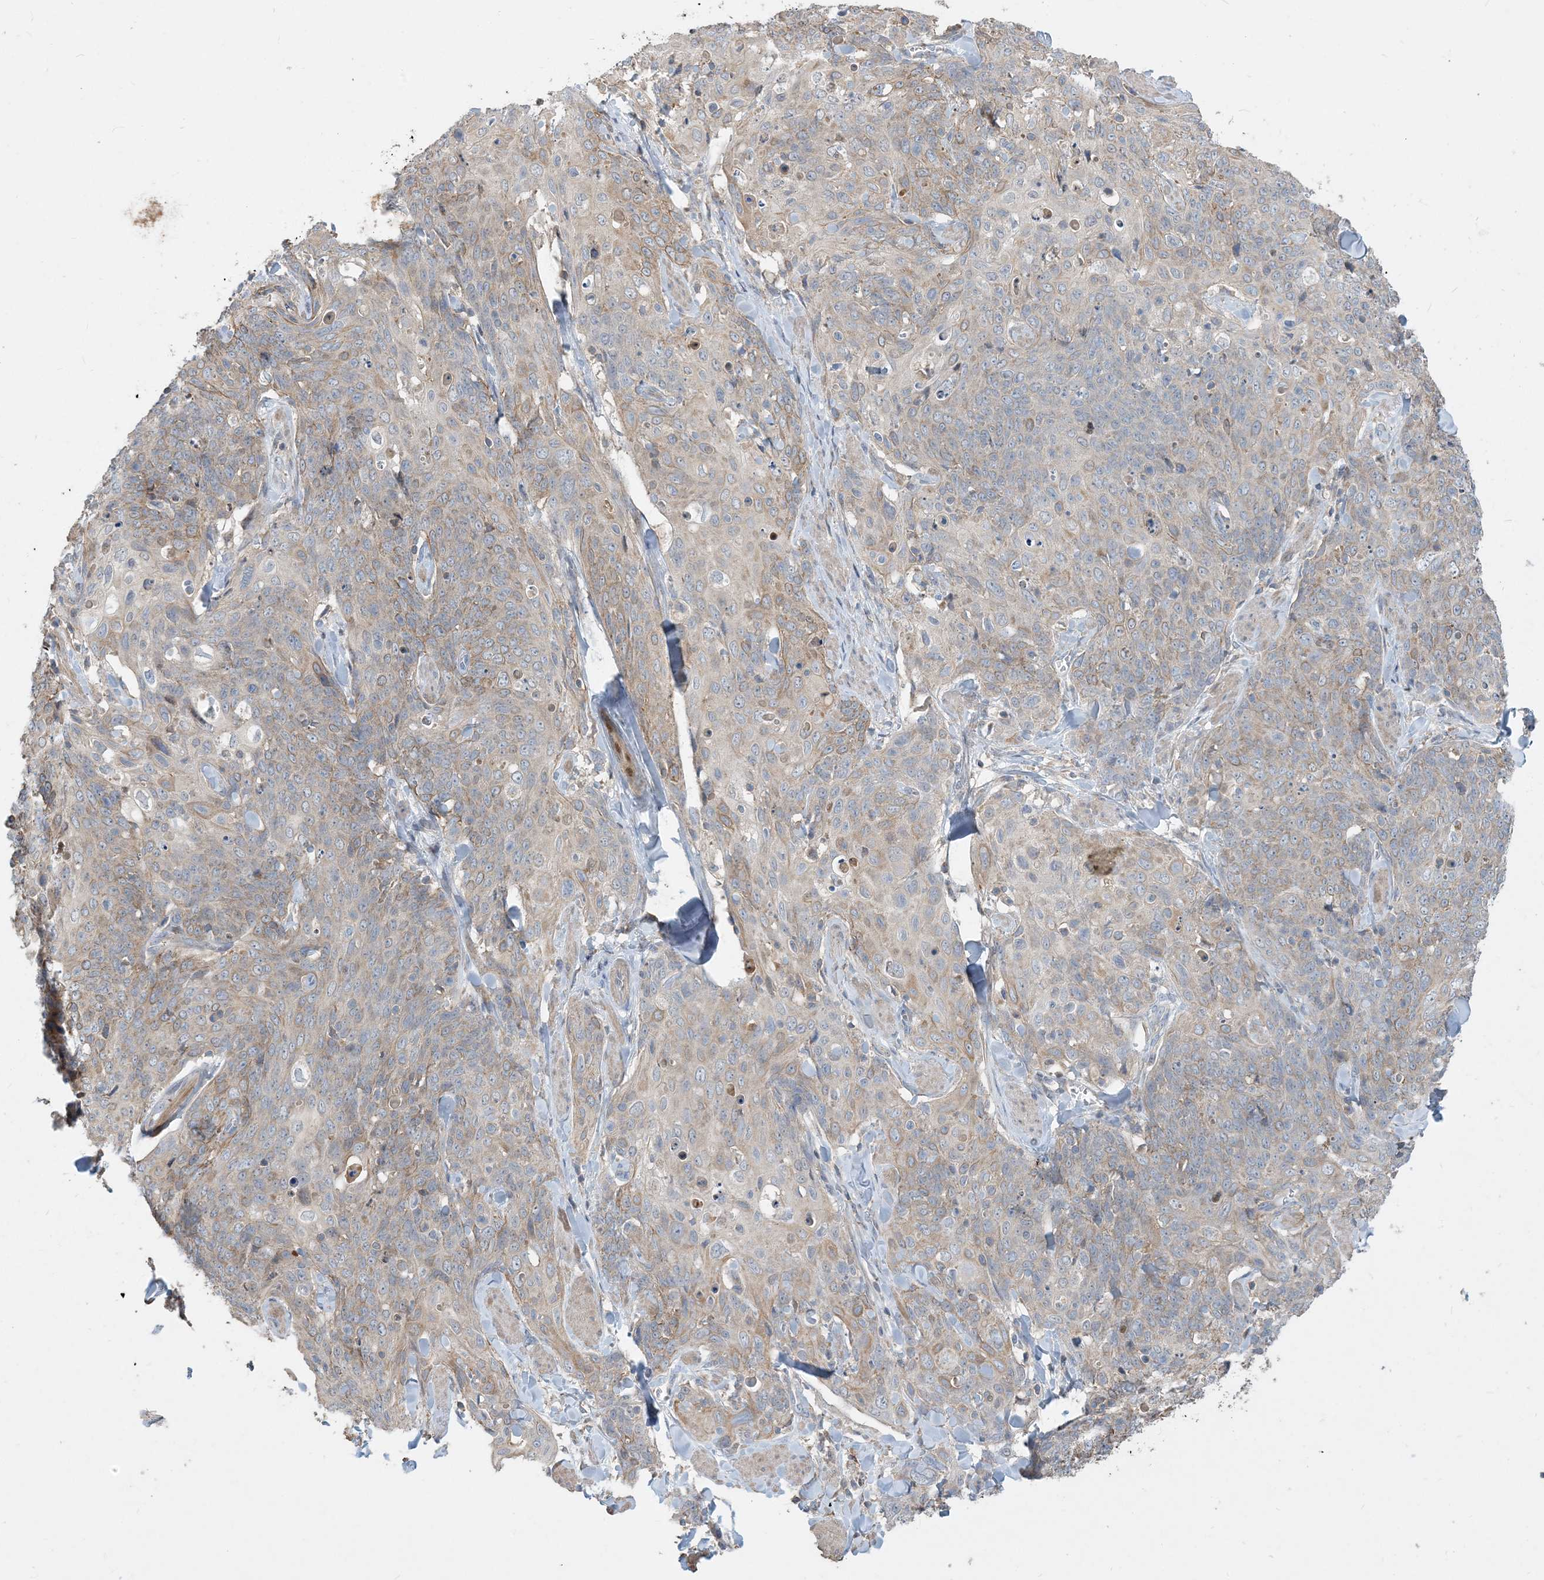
{"staining": {"intensity": "weak", "quantity": "25%-75%", "location": "cytoplasmic/membranous"}, "tissue": "skin cancer", "cell_type": "Tumor cells", "image_type": "cancer", "snomed": [{"axis": "morphology", "description": "Squamous cell carcinoma, NOS"}, {"axis": "topography", "description": "Skin"}, {"axis": "topography", "description": "Vulva"}], "caption": "Immunohistochemical staining of human skin squamous cell carcinoma displays low levels of weak cytoplasmic/membranous staining in approximately 25%-75% of tumor cells.", "gene": "ECHDC1", "patient": {"sex": "female", "age": 85}}